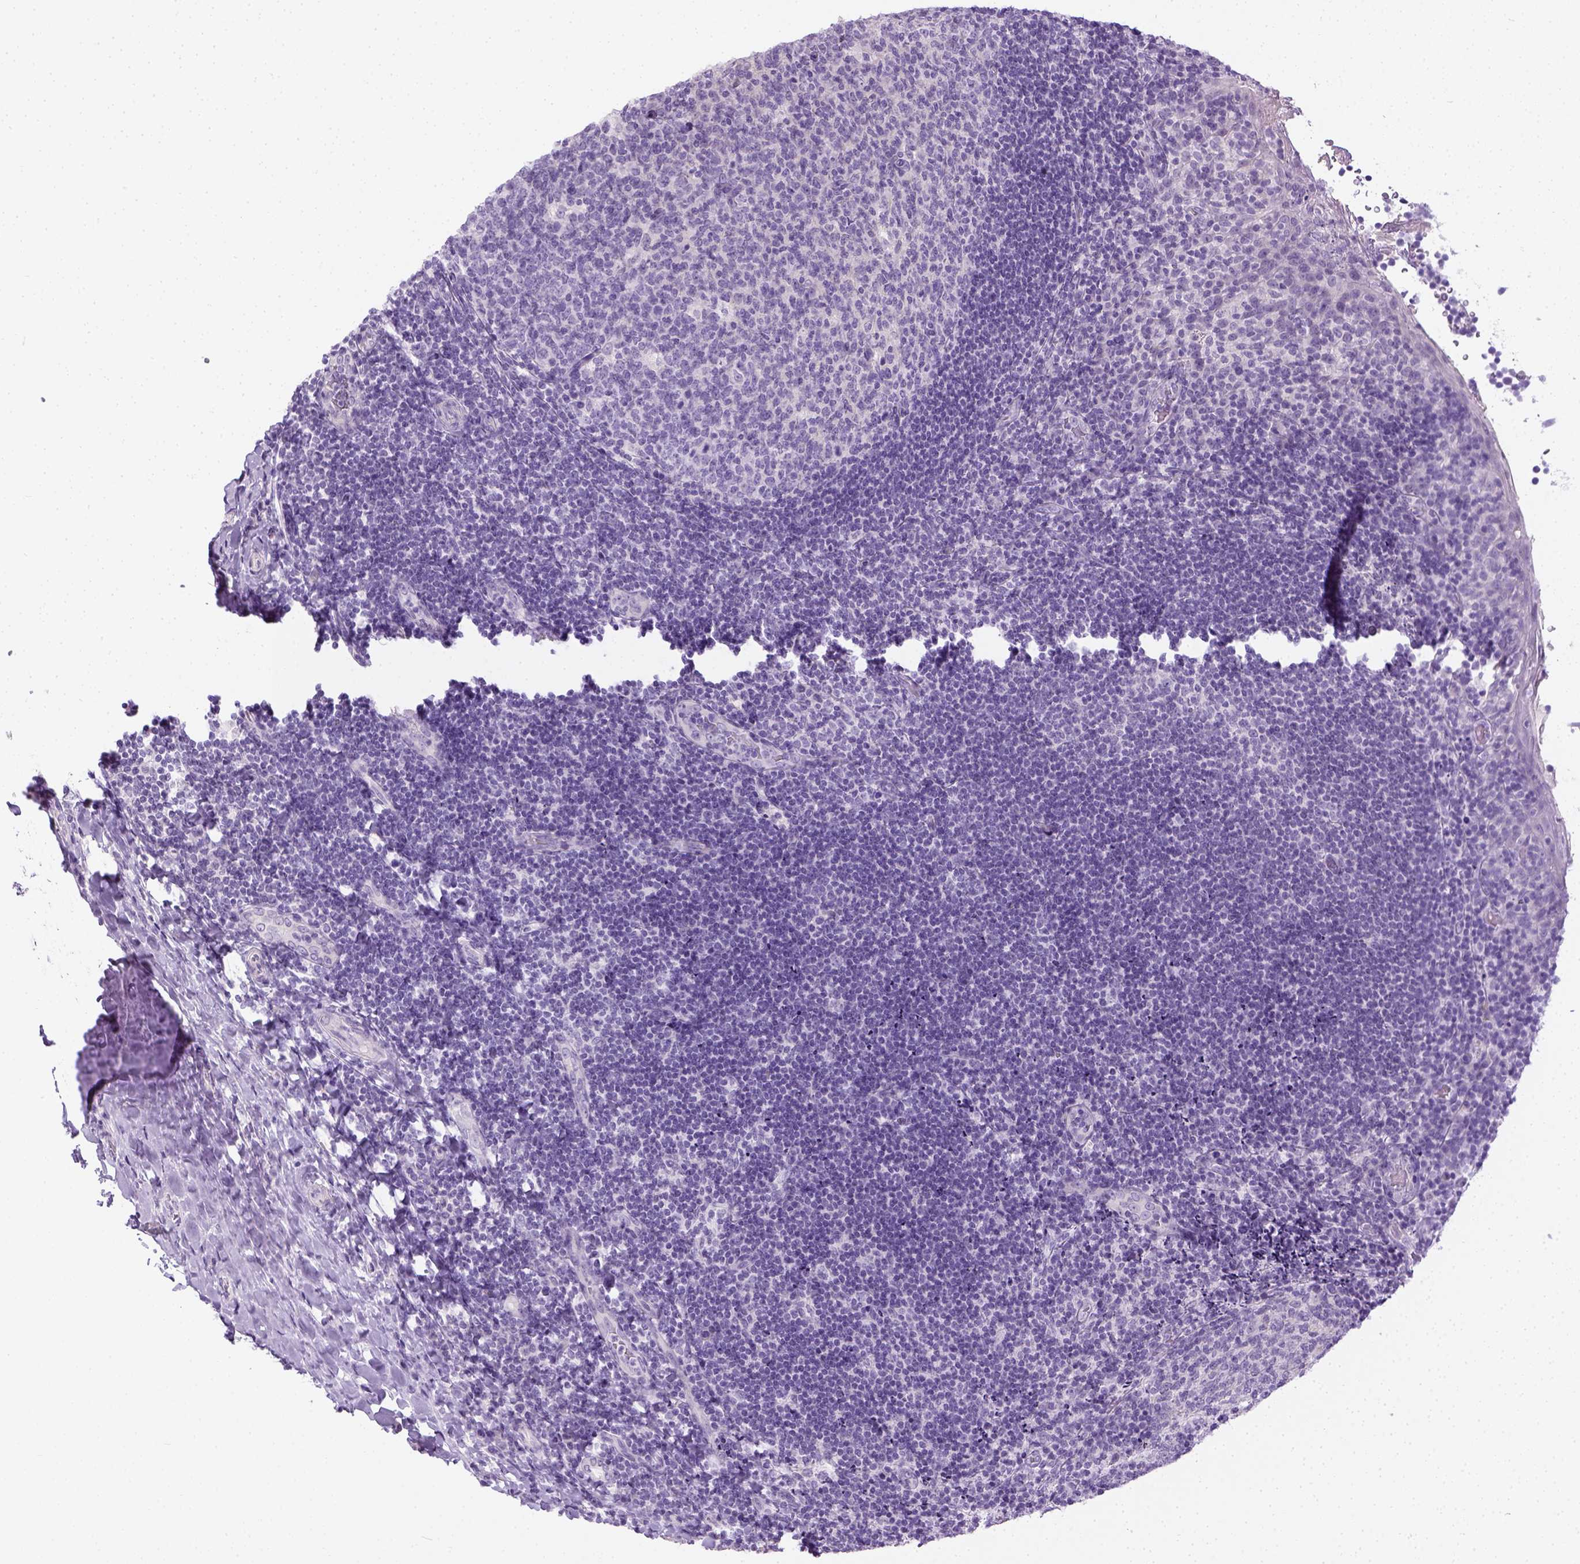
{"staining": {"intensity": "negative", "quantity": "none", "location": "none"}, "tissue": "tonsil", "cell_type": "Germinal center cells", "image_type": "normal", "snomed": [{"axis": "morphology", "description": "Normal tissue, NOS"}, {"axis": "topography", "description": "Tonsil"}], "caption": "An IHC photomicrograph of normal tonsil is shown. There is no staining in germinal center cells of tonsil. Nuclei are stained in blue.", "gene": "LGSN", "patient": {"sex": "female", "age": 10}}